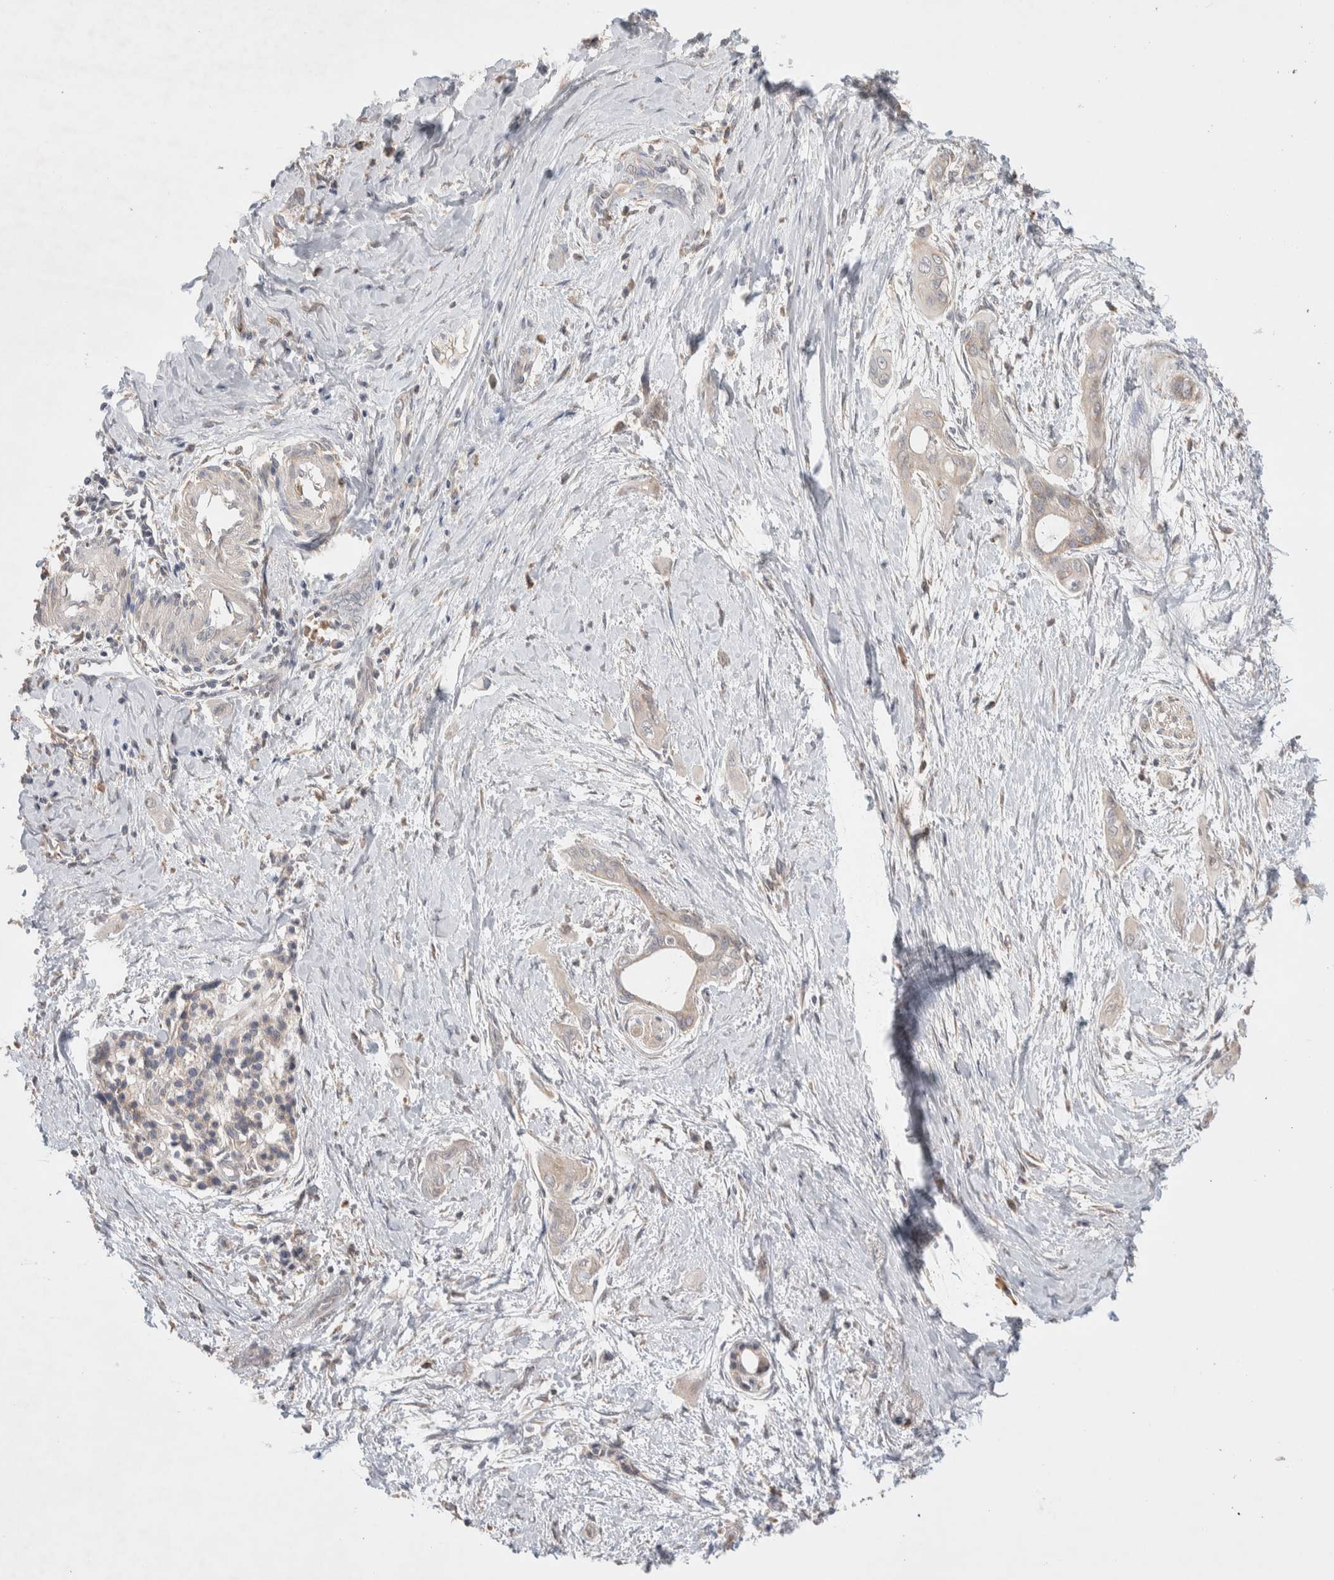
{"staining": {"intensity": "negative", "quantity": "none", "location": "none"}, "tissue": "pancreatic cancer", "cell_type": "Tumor cells", "image_type": "cancer", "snomed": [{"axis": "morphology", "description": "Adenocarcinoma, NOS"}, {"axis": "topography", "description": "Pancreas"}], "caption": "This is an immunohistochemistry image of pancreatic cancer. There is no expression in tumor cells.", "gene": "DEPTOR", "patient": {"sex": "male", "age": 59}}